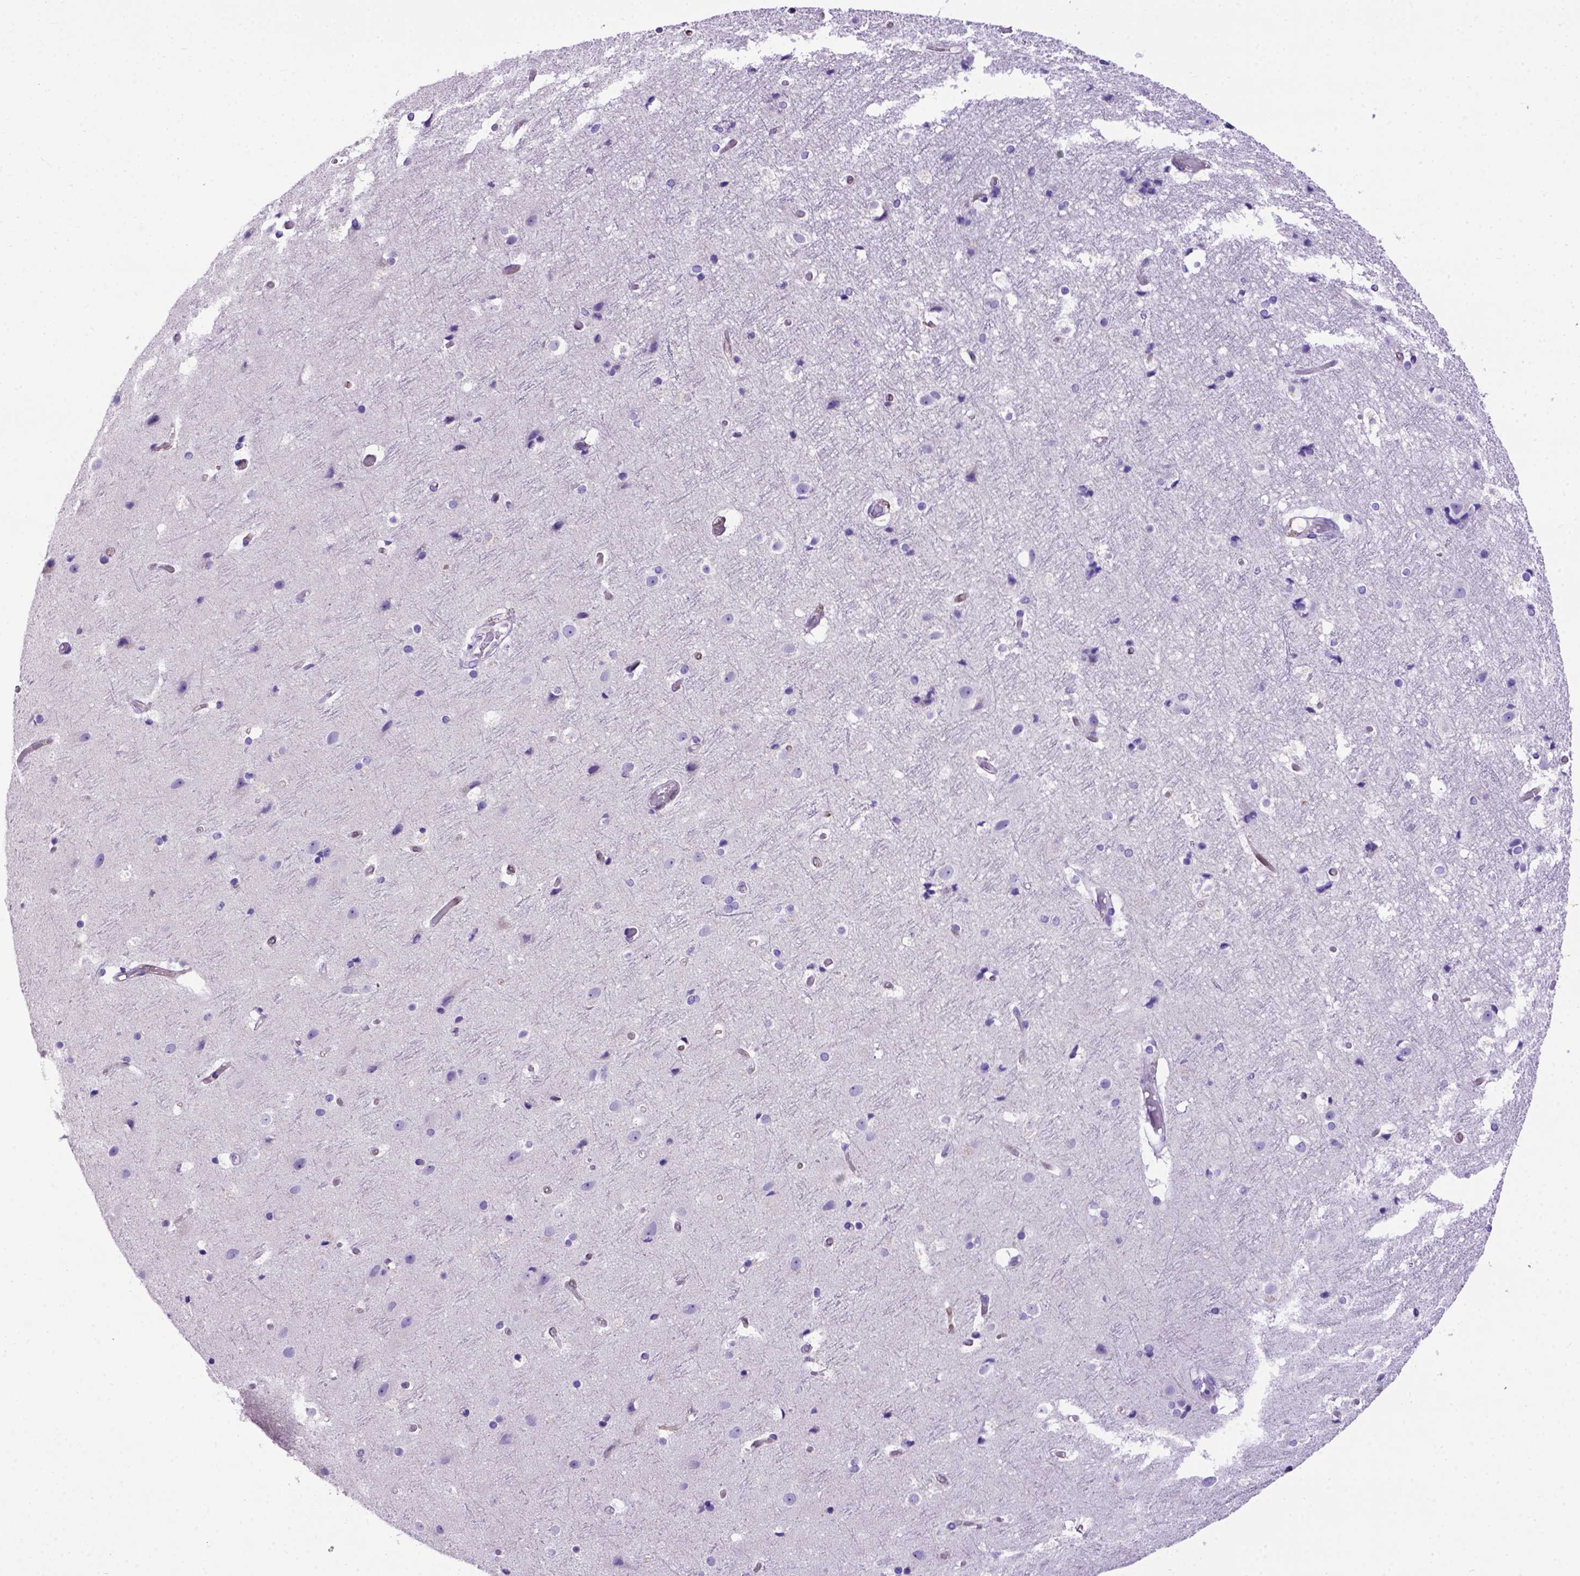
{"staining": {"intensity": "negative", "quantity": "none", "location": "none"}, "tissue": "cerebral cortex", "cell_type": "Endothelial cells", "image_type": "normal", "snomed": [{"axis": "morphology", "description": "Normal tissue, NOS"}, {"axis": "topography", "description": "Cerebral cortex"}], "caption": "Cerebral cortex stained for a protein using immunohistochemistry (IHC) reveals no positivity endothelial cells.", "gene": "PTGES", "patient": {"sex": "female", "age": 52}}